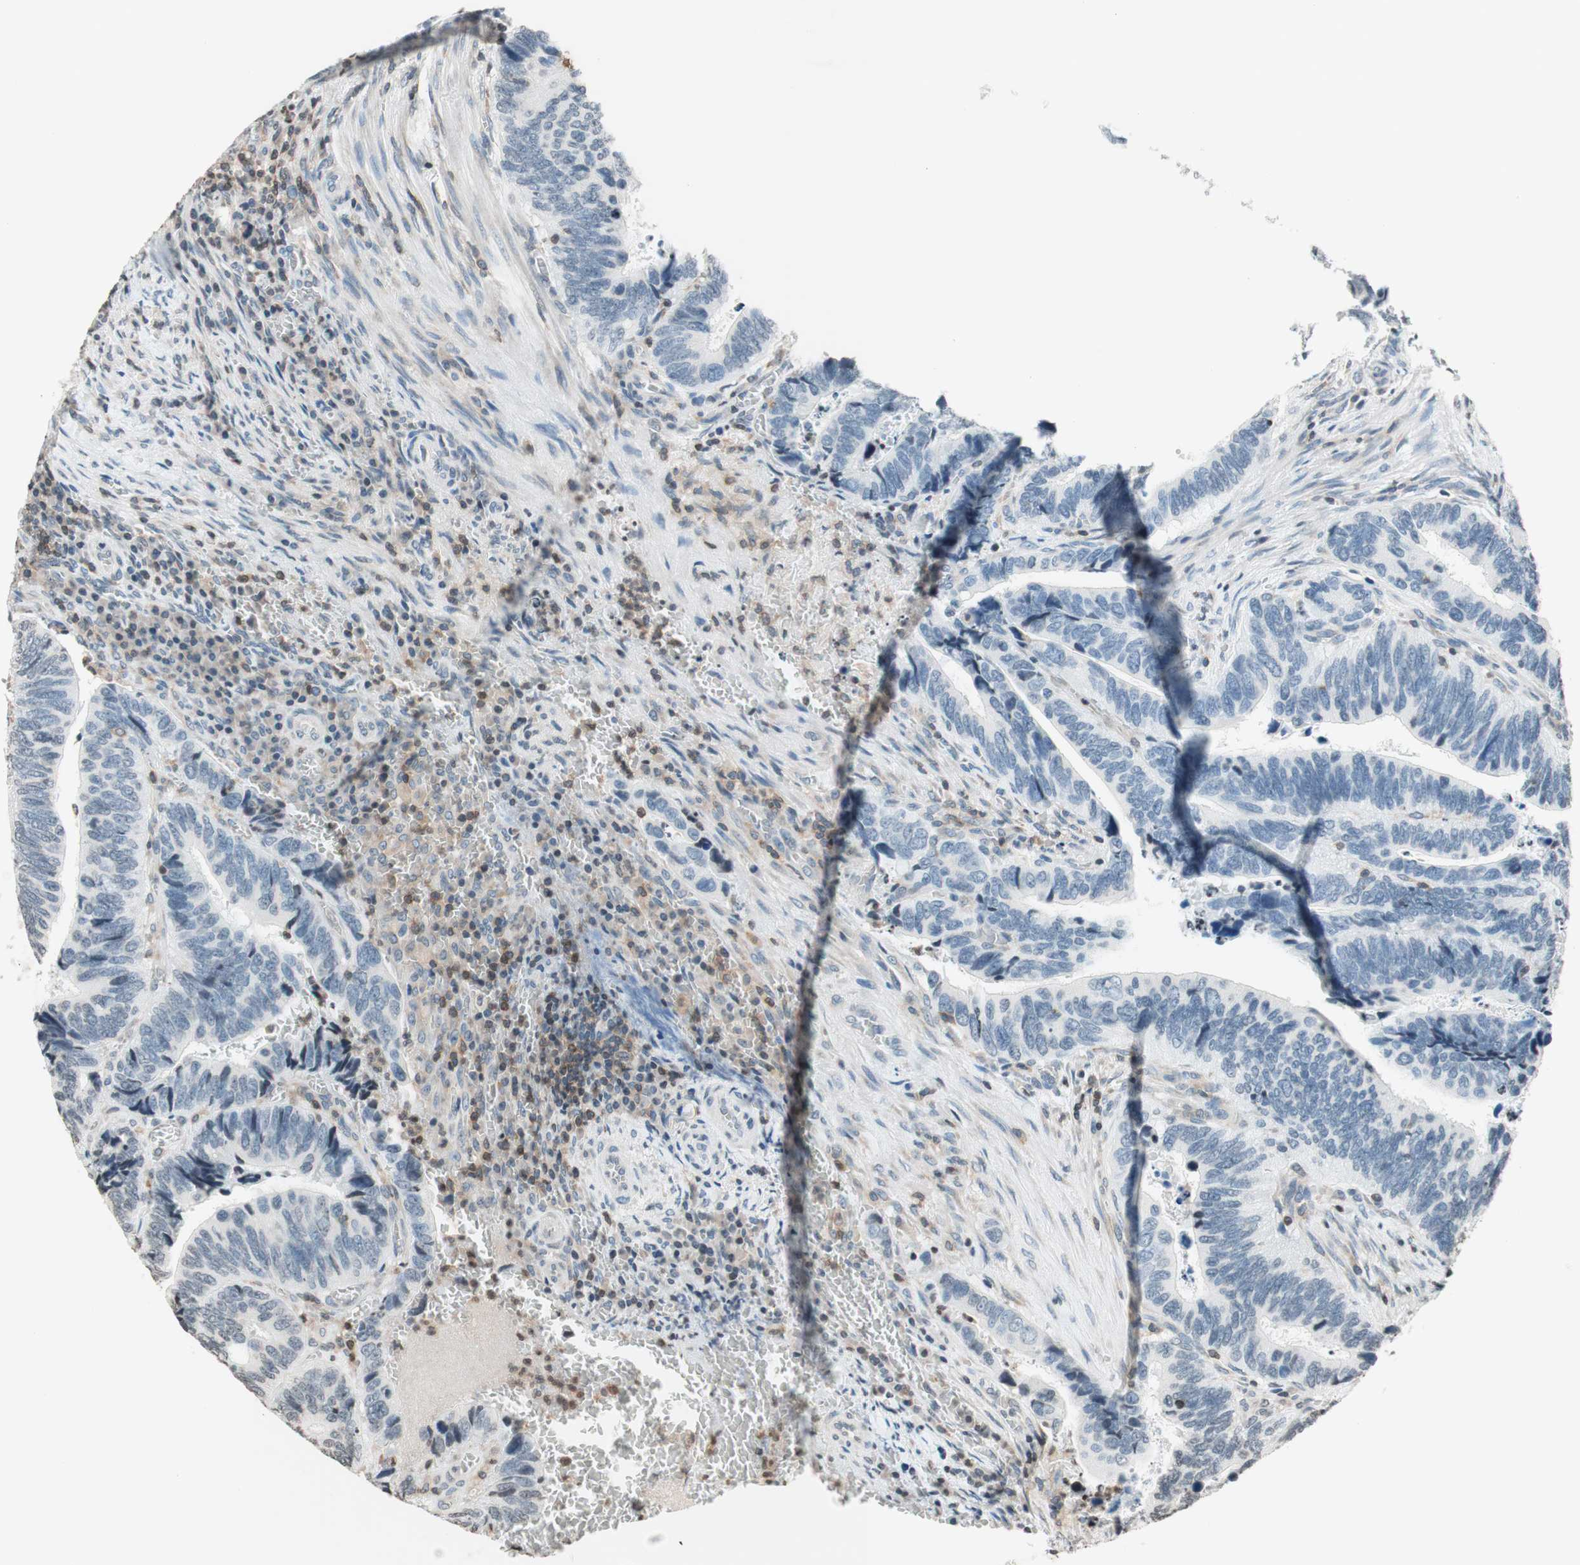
{"staining": {"intensity": "negative", "quantity": "none", "location": "none"}, "tissue": "colorectal cancer", "cell_type": "Tumor cells", "image_type": "cancer", "snomed": [{"axis": "morphology", "description": "Adenocarcinoma, NOS"}, {"axis": "topography", "description": "Colon"}], "caption": "Immunohistochemistry (IHC) of colorectal adenocarcinoma demonstrates no positivity in tumor cells. (DAB immunohistochemistry (IHC) with hematoxylin counter stain).", "gene": "WIPF1", "patient": {"sex": "male", "age": 72}}